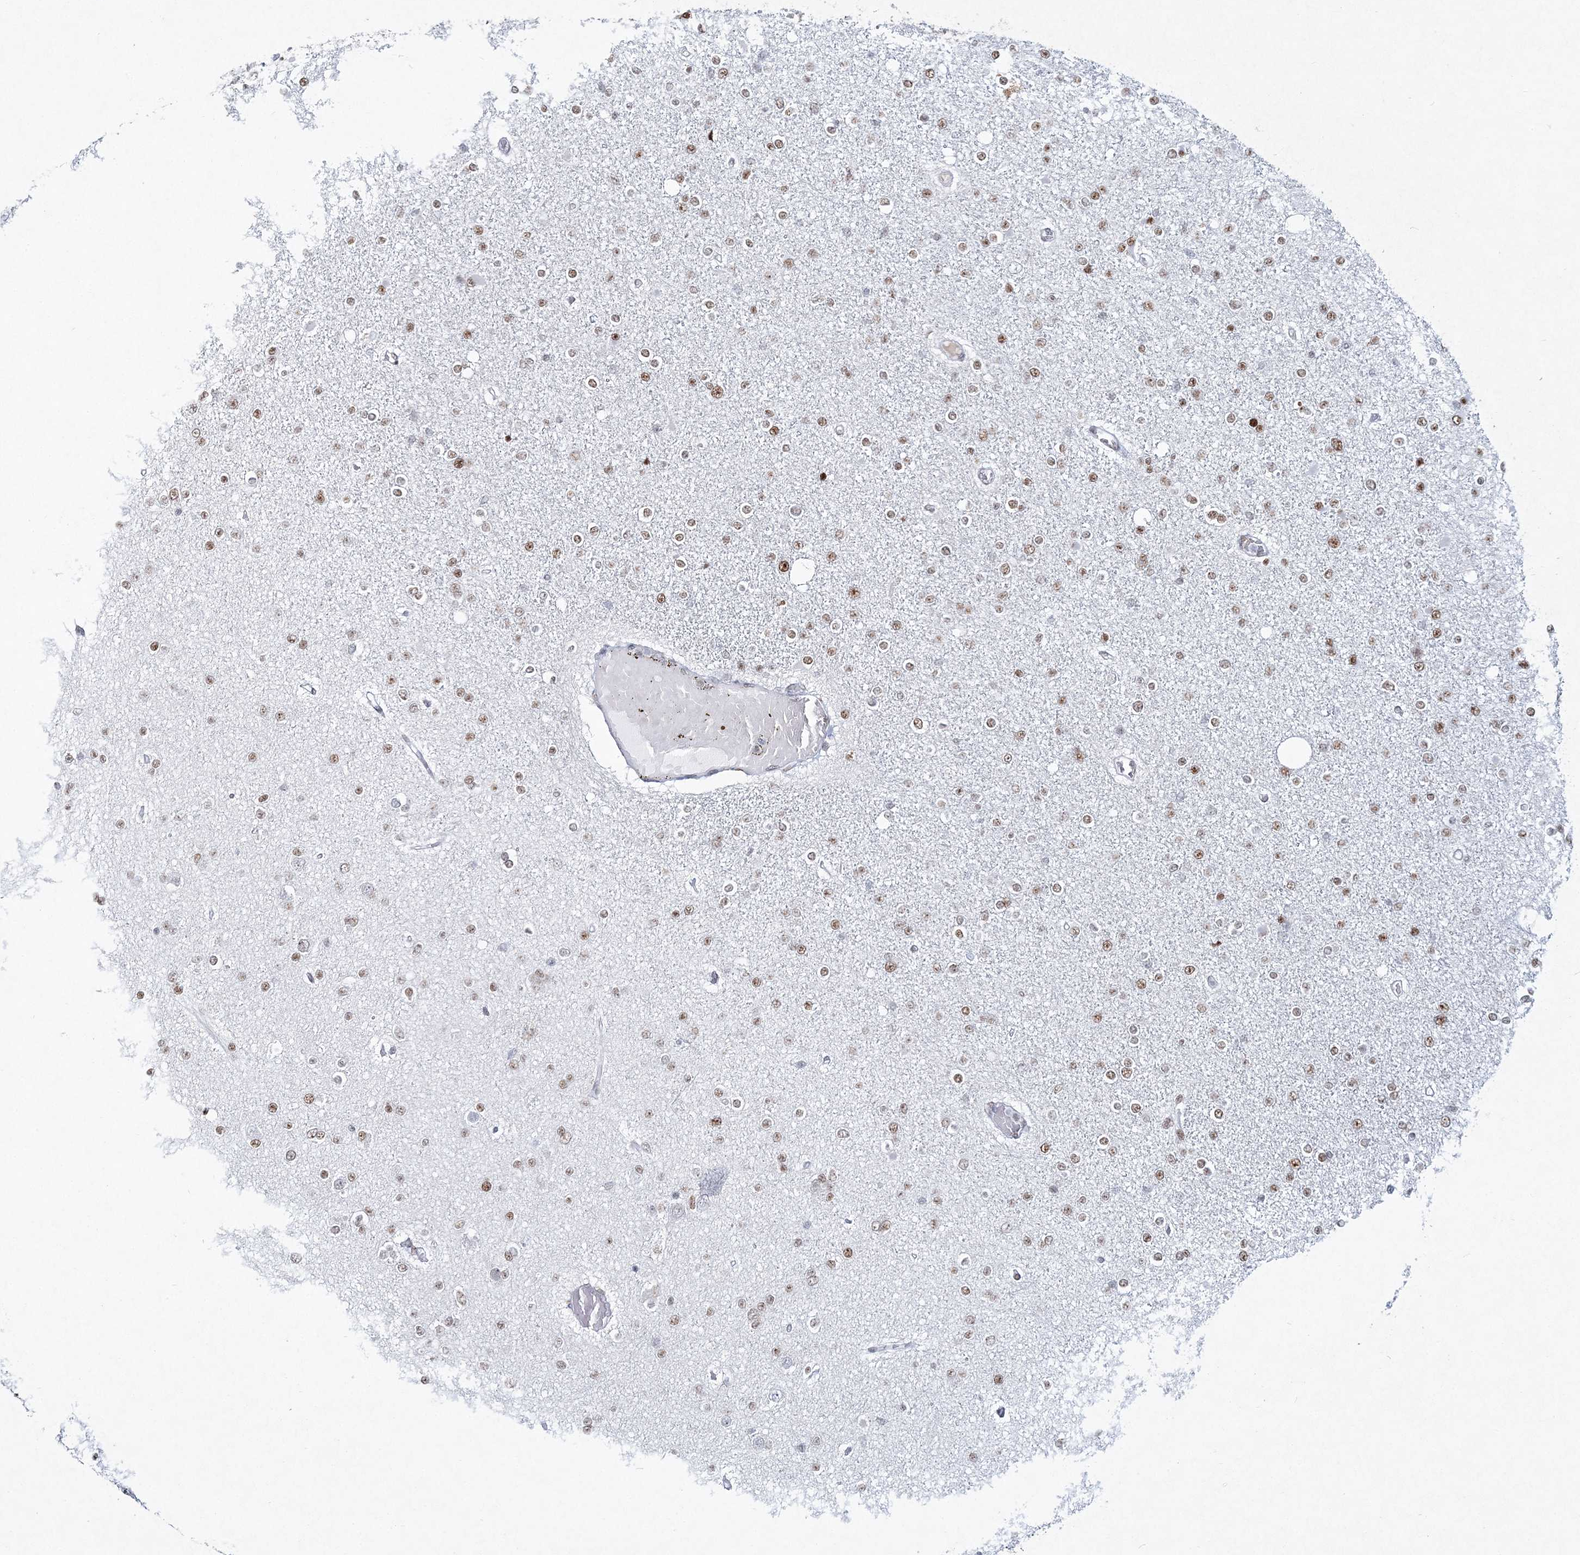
{"staining": {"intensity": "moderate", "quantity": ">75%", "location": "nuclear"}, "tissue": "glioma", "cell_type": "Tumor cells", "image_type": "cancer", "snomed": [{"axis": "morphology", "description": "Glioma, malignant, Low grade"}, {"axis": "topography", "description": "Brain"}], "caption": "Malignant glioma (low-grade) was stained to show a protein in brown. There is medium levels of moderate nuclear staining in about >75% of tumor cells.", "gene": "LRRFIP2", "patient": {"sex": "female", "age": 22}}